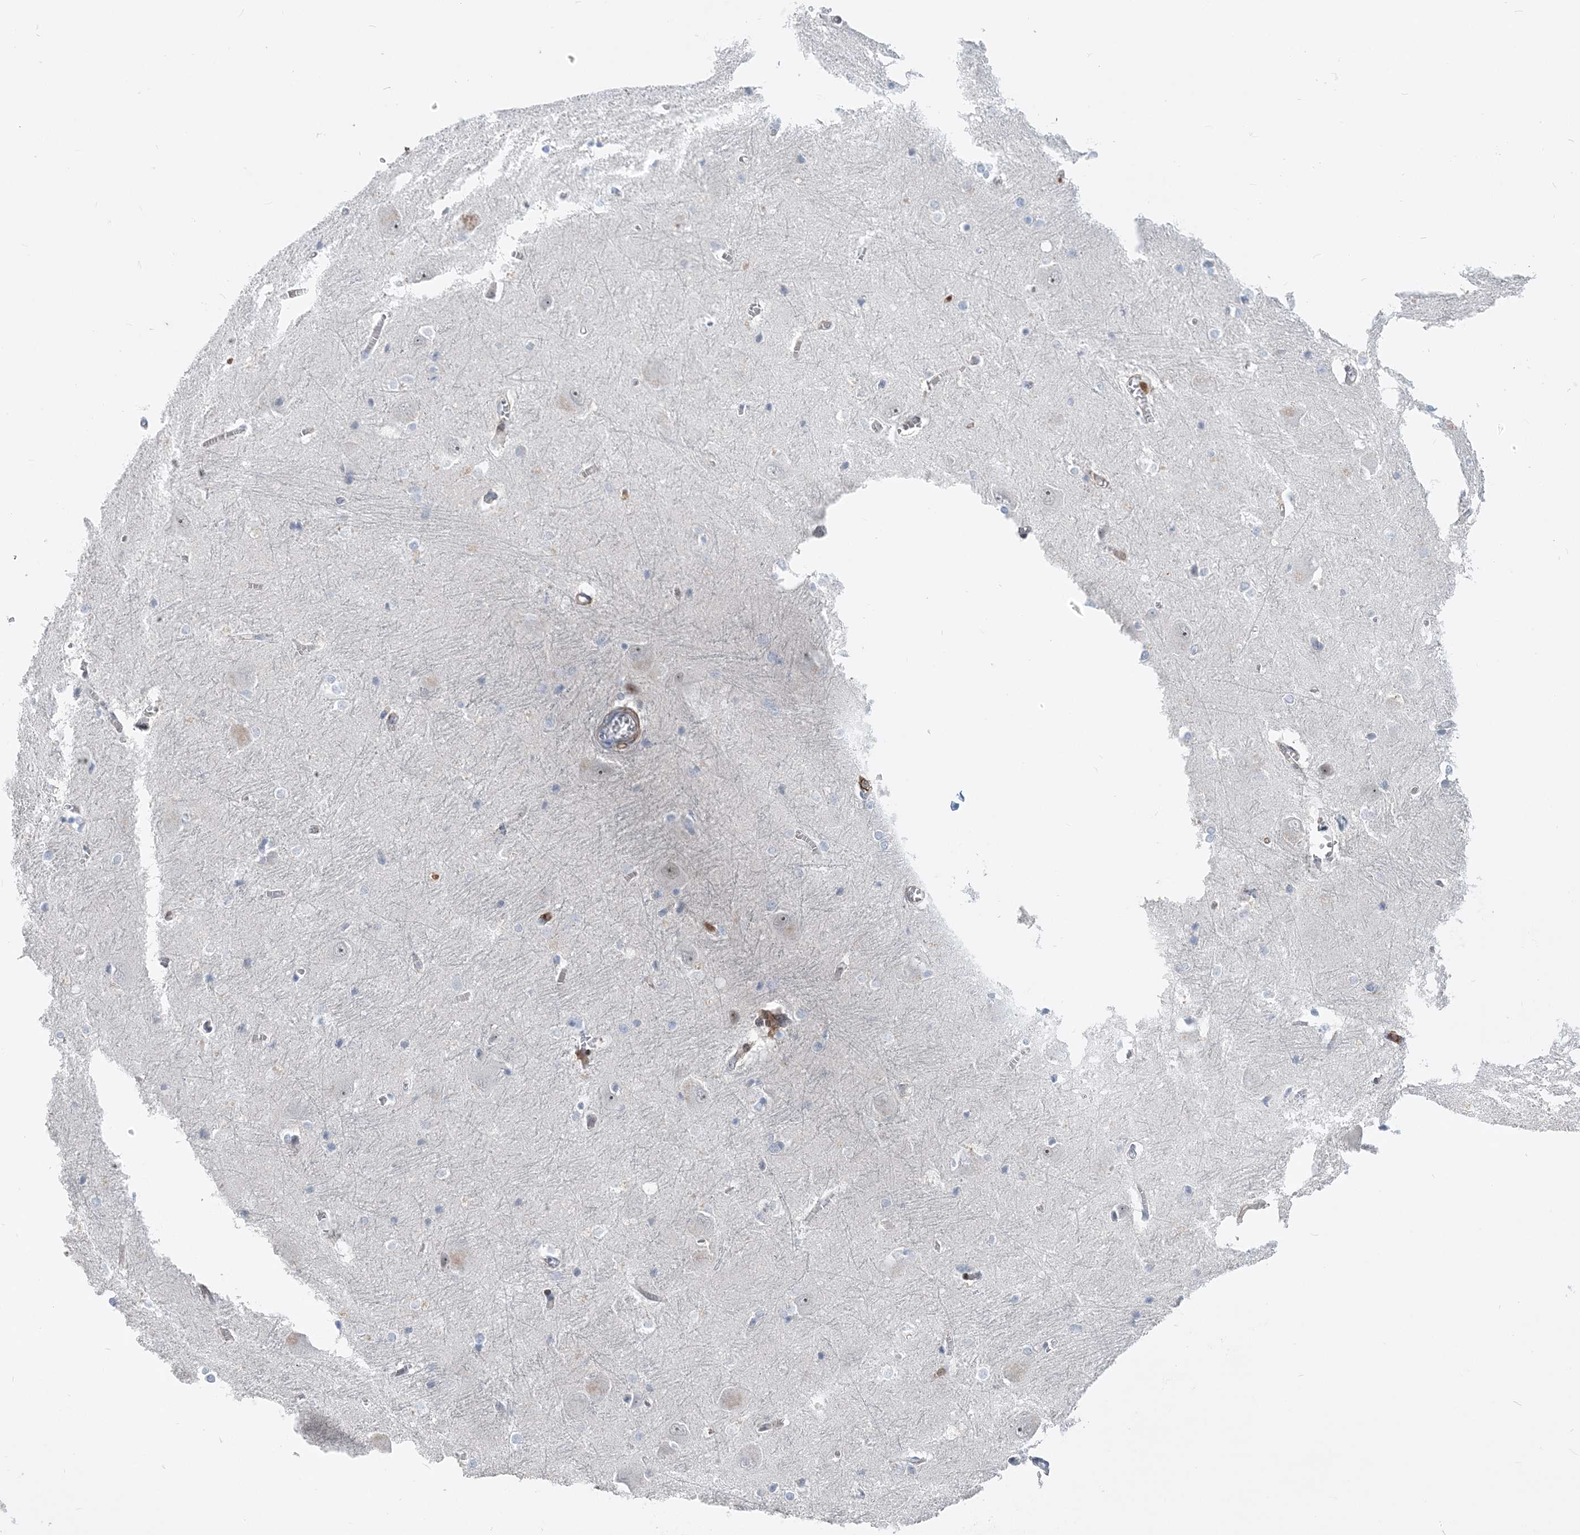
{"staining": {"intensity": "negative", "quantity": "none", "location": "none"}, "tissue": "caudate", "cell_type": "Glial cells", "image_type": "normal", "snomed": [{"axis": "morphology", "description": "Normal tissue, NOS"}, {"axis": "topography", "description": "Lateral ventricle wall"}], "caption": "DAB immunohistochemical staining of normal caudate exhibits no significant staining in glial cells. The staining was performed using DAB (3,3'-diaminobenzidine) to visualize the protein expression in brown, while the nuclei were stained in blue with hematoxylin (Magnification: 20x).", "gene": "RNPEPL1", "patient": {"sex": "male", "age": 37}}